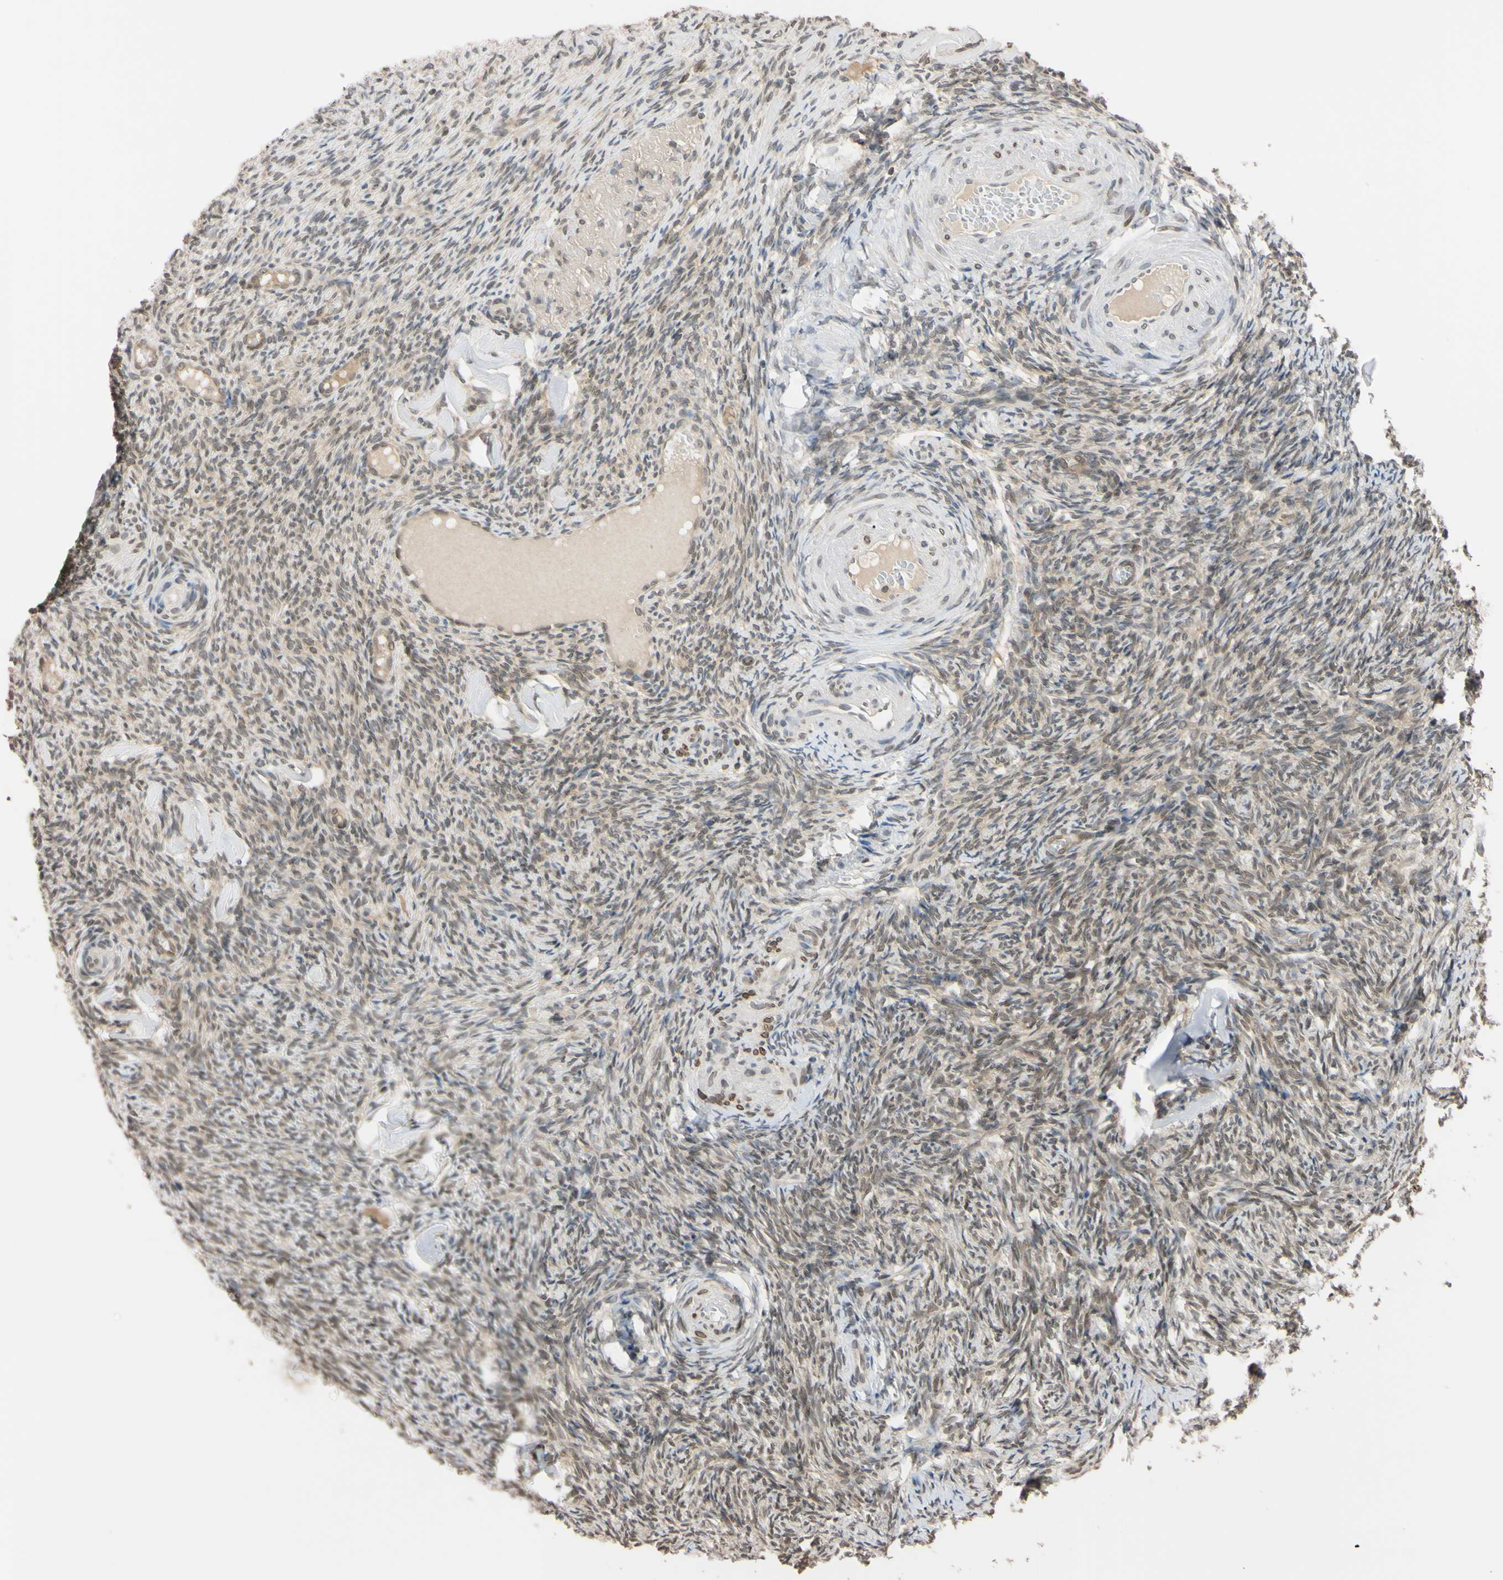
{"staining": {"intensity": "weak", "quantity": "25%-75%", "location": "nuclear"}, "tissue": "ovary", "cell_type": "Ovarian stroma cells", "image_type": "normal", "snomed": [{"axis": "morphology", "description": "Normal tissue, NOS"}, {"axis": "topography", "description": "Ovary"}], "caption": "Immunohistochemistry (IHC) (DAB) staining of normal human ovary demonstrates weak nuclear protein positivity in about 25%-75% of ovarian stroma cells.", "gene": "UBE2I", "patient": {"sex": "female", "age": 60}}